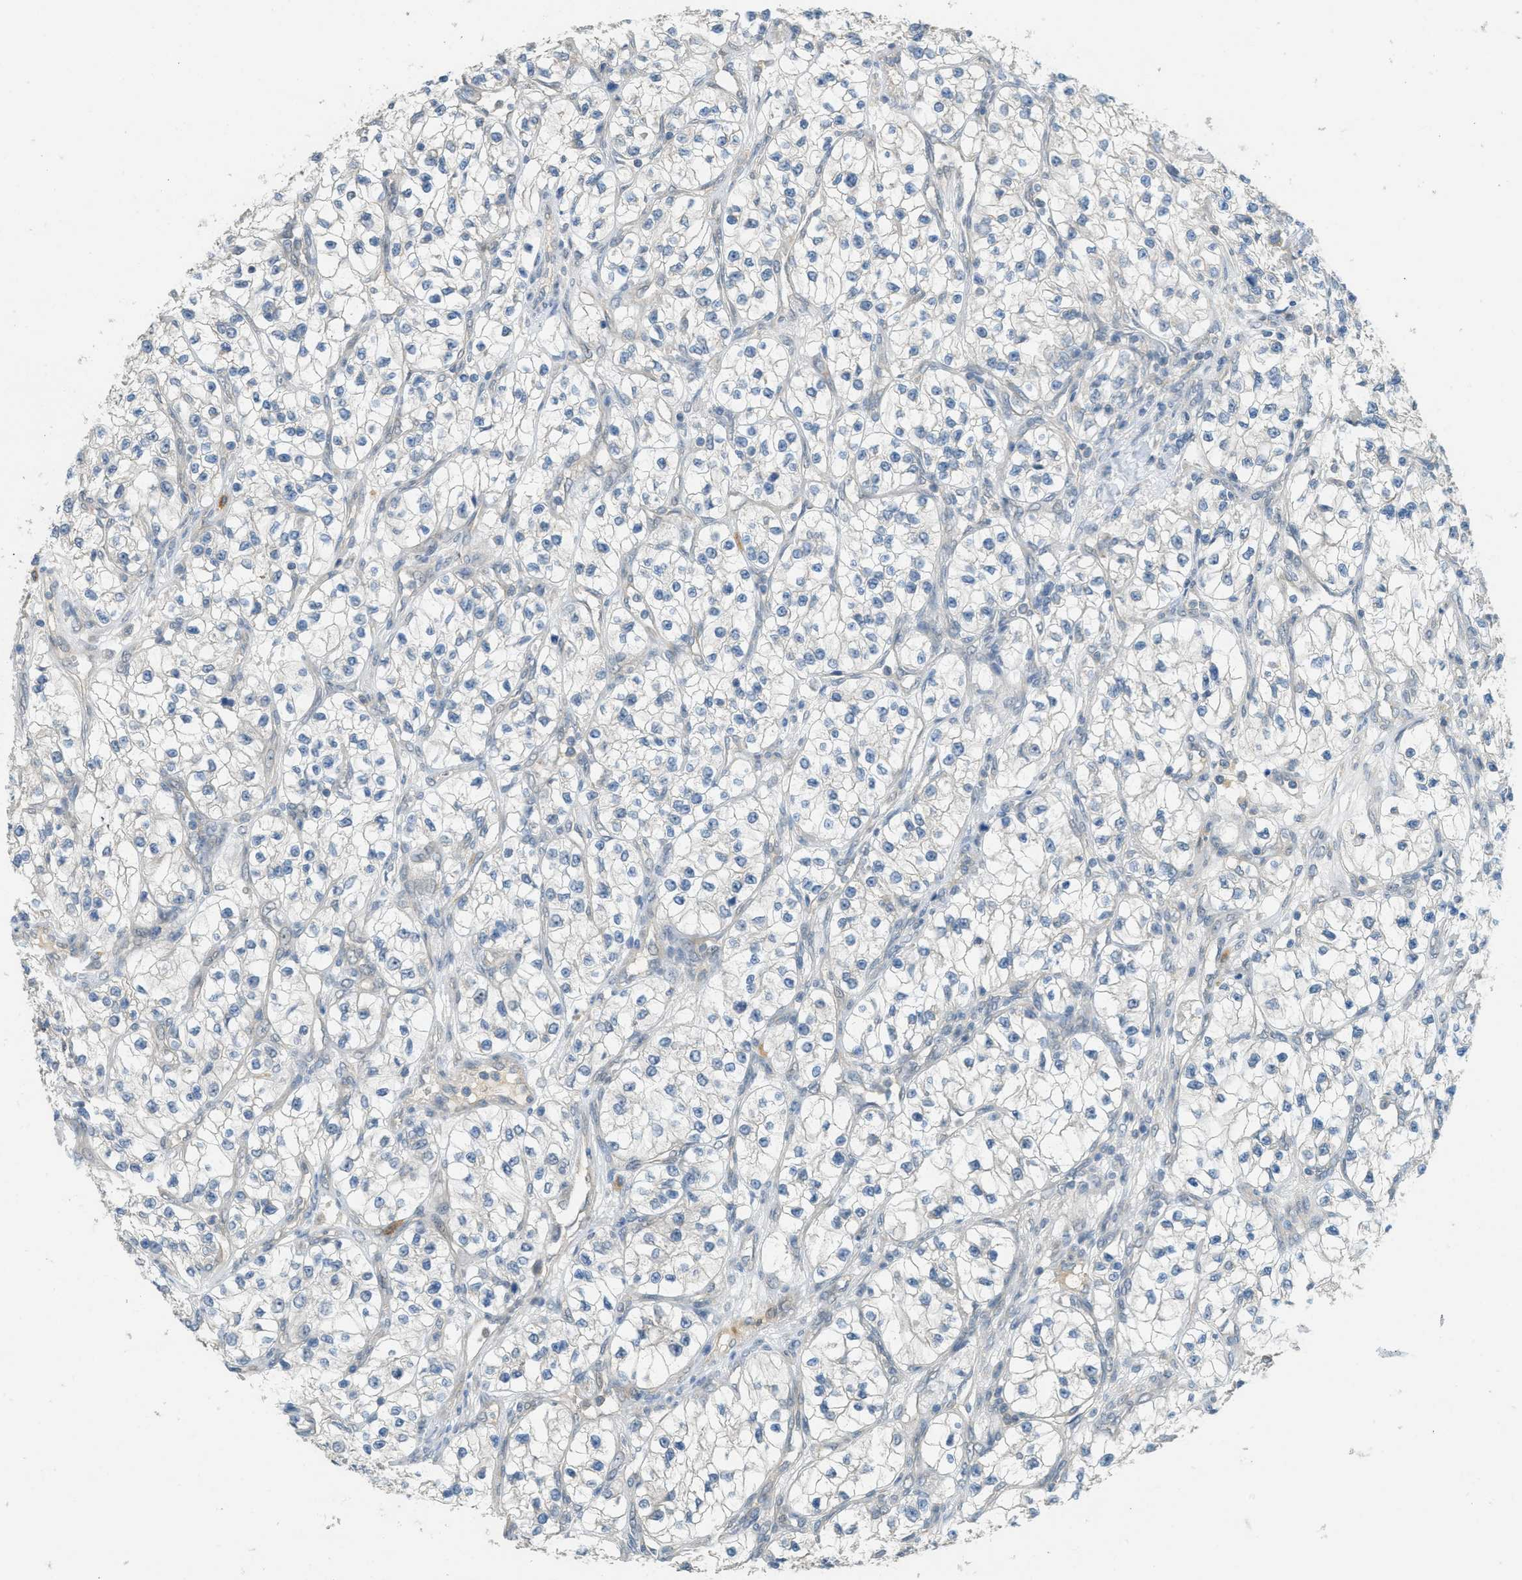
{"staining": {"intensity": "negative", "quantity": "none", "location": "none"}, "tissue": "renal cancer", "cell_type": "Tumor cells", "image_type": "cancer", "snomed": [{"axis": "morphology", "description": "Adenocarcinoma, NOS"}, {"axis": "topography", "description": "Kidney"}], "caption": "This is a image of IHC staining of renal cancer (adenocarcinoma), which shows no expression in tumor cells.", "gene": "IGF2BP2", "patient": {"sex": "female", "age": 57}}